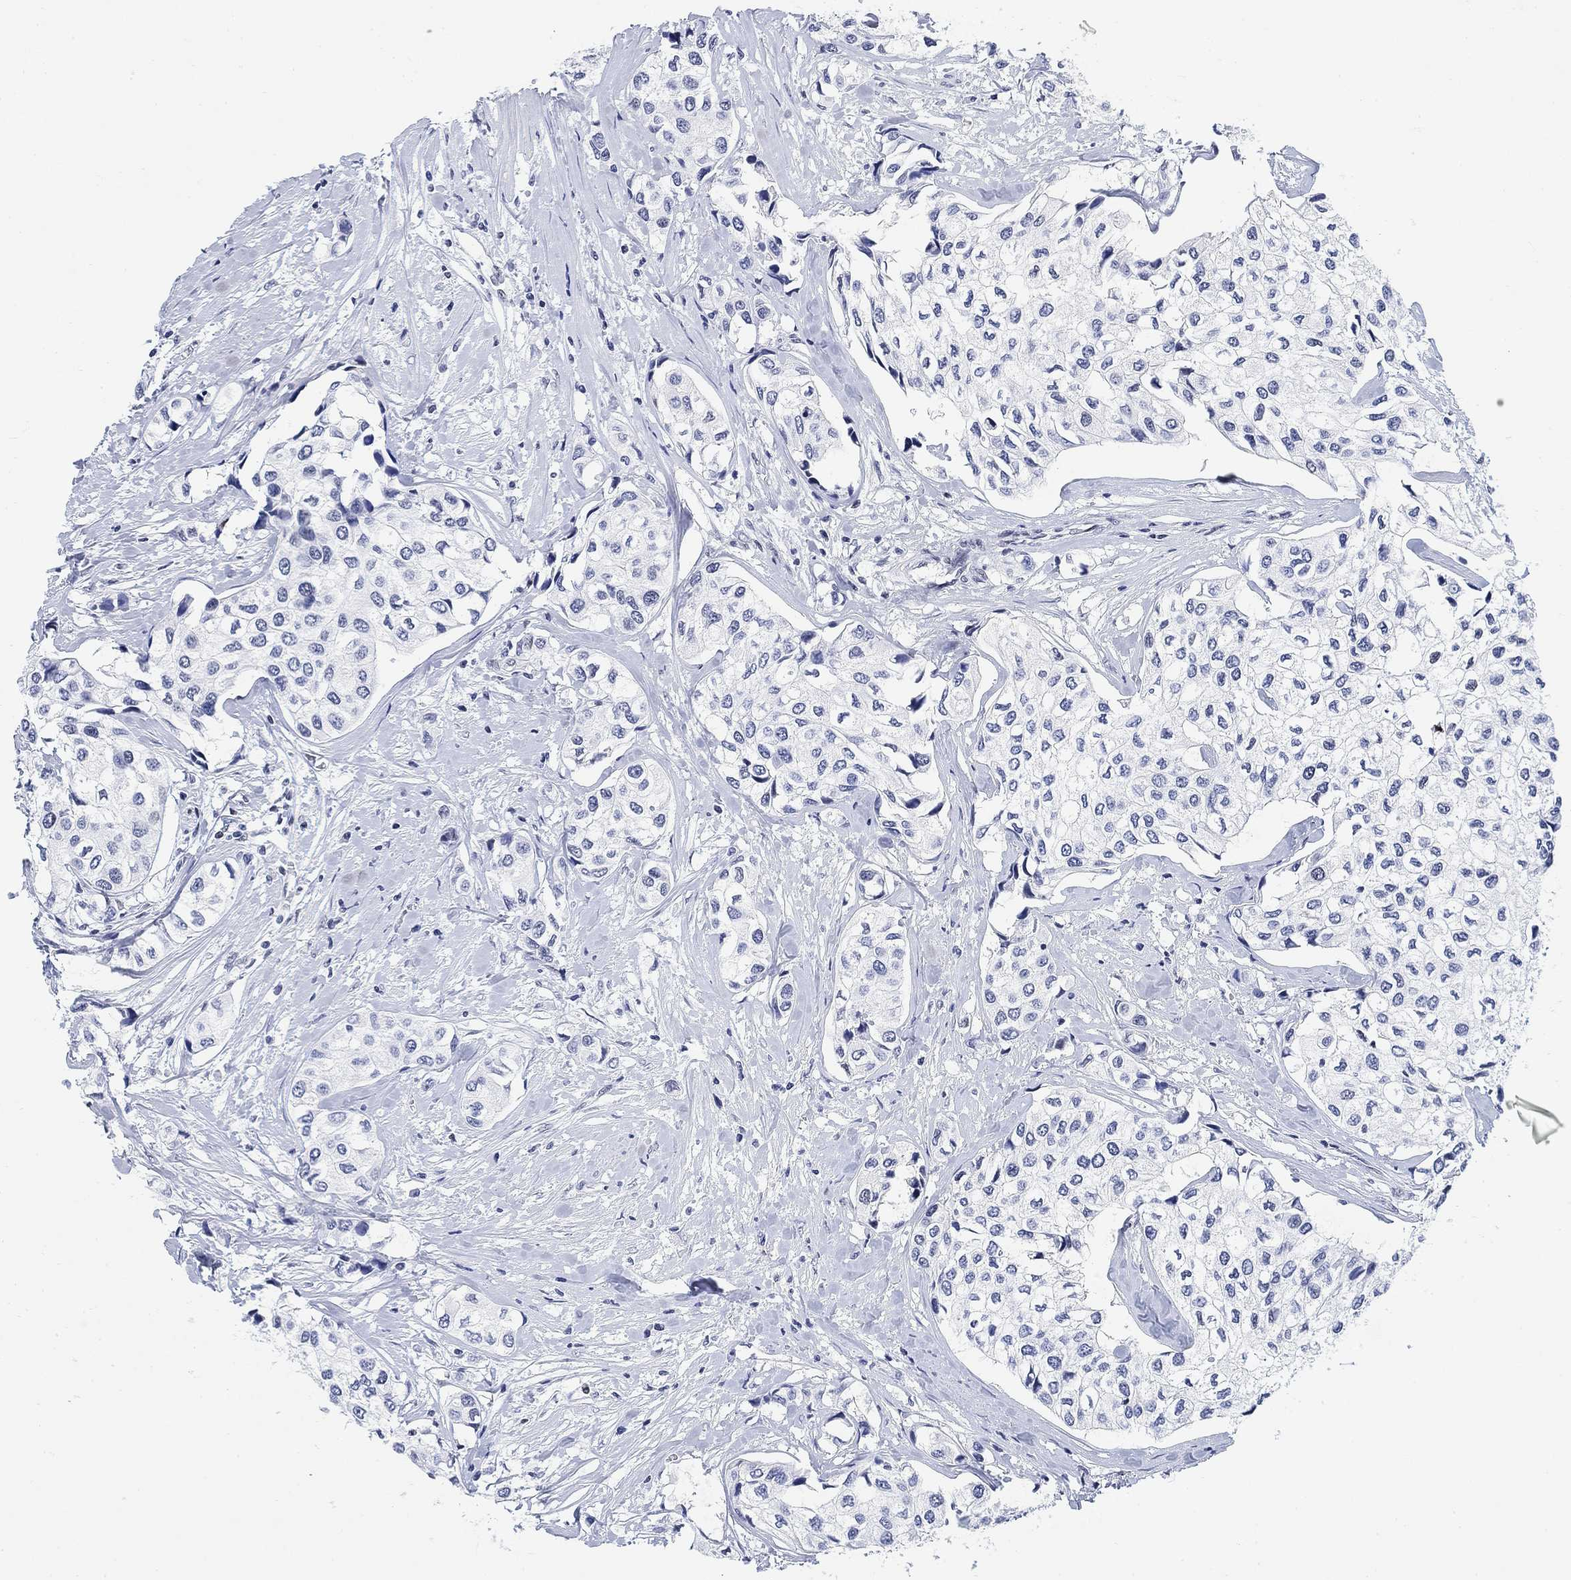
{"staining": {"intensity": "negative", "quantity": "none", "location": "none"}, "tissue": "urothelial cancer", "cell_type": "Tumor cells", "image_type": "cancer", "snomed": [{"axis": "morphology", "description": "Urothelial carcinoma, High grade"}, {"axis": "topography", "description": "Urinary bladder"}], "caption": "The image reveals no significant staining in tumor cells of urothelial cancer.", "gene": "H1-10", "patient": {"sex": "male", "age": 73}}